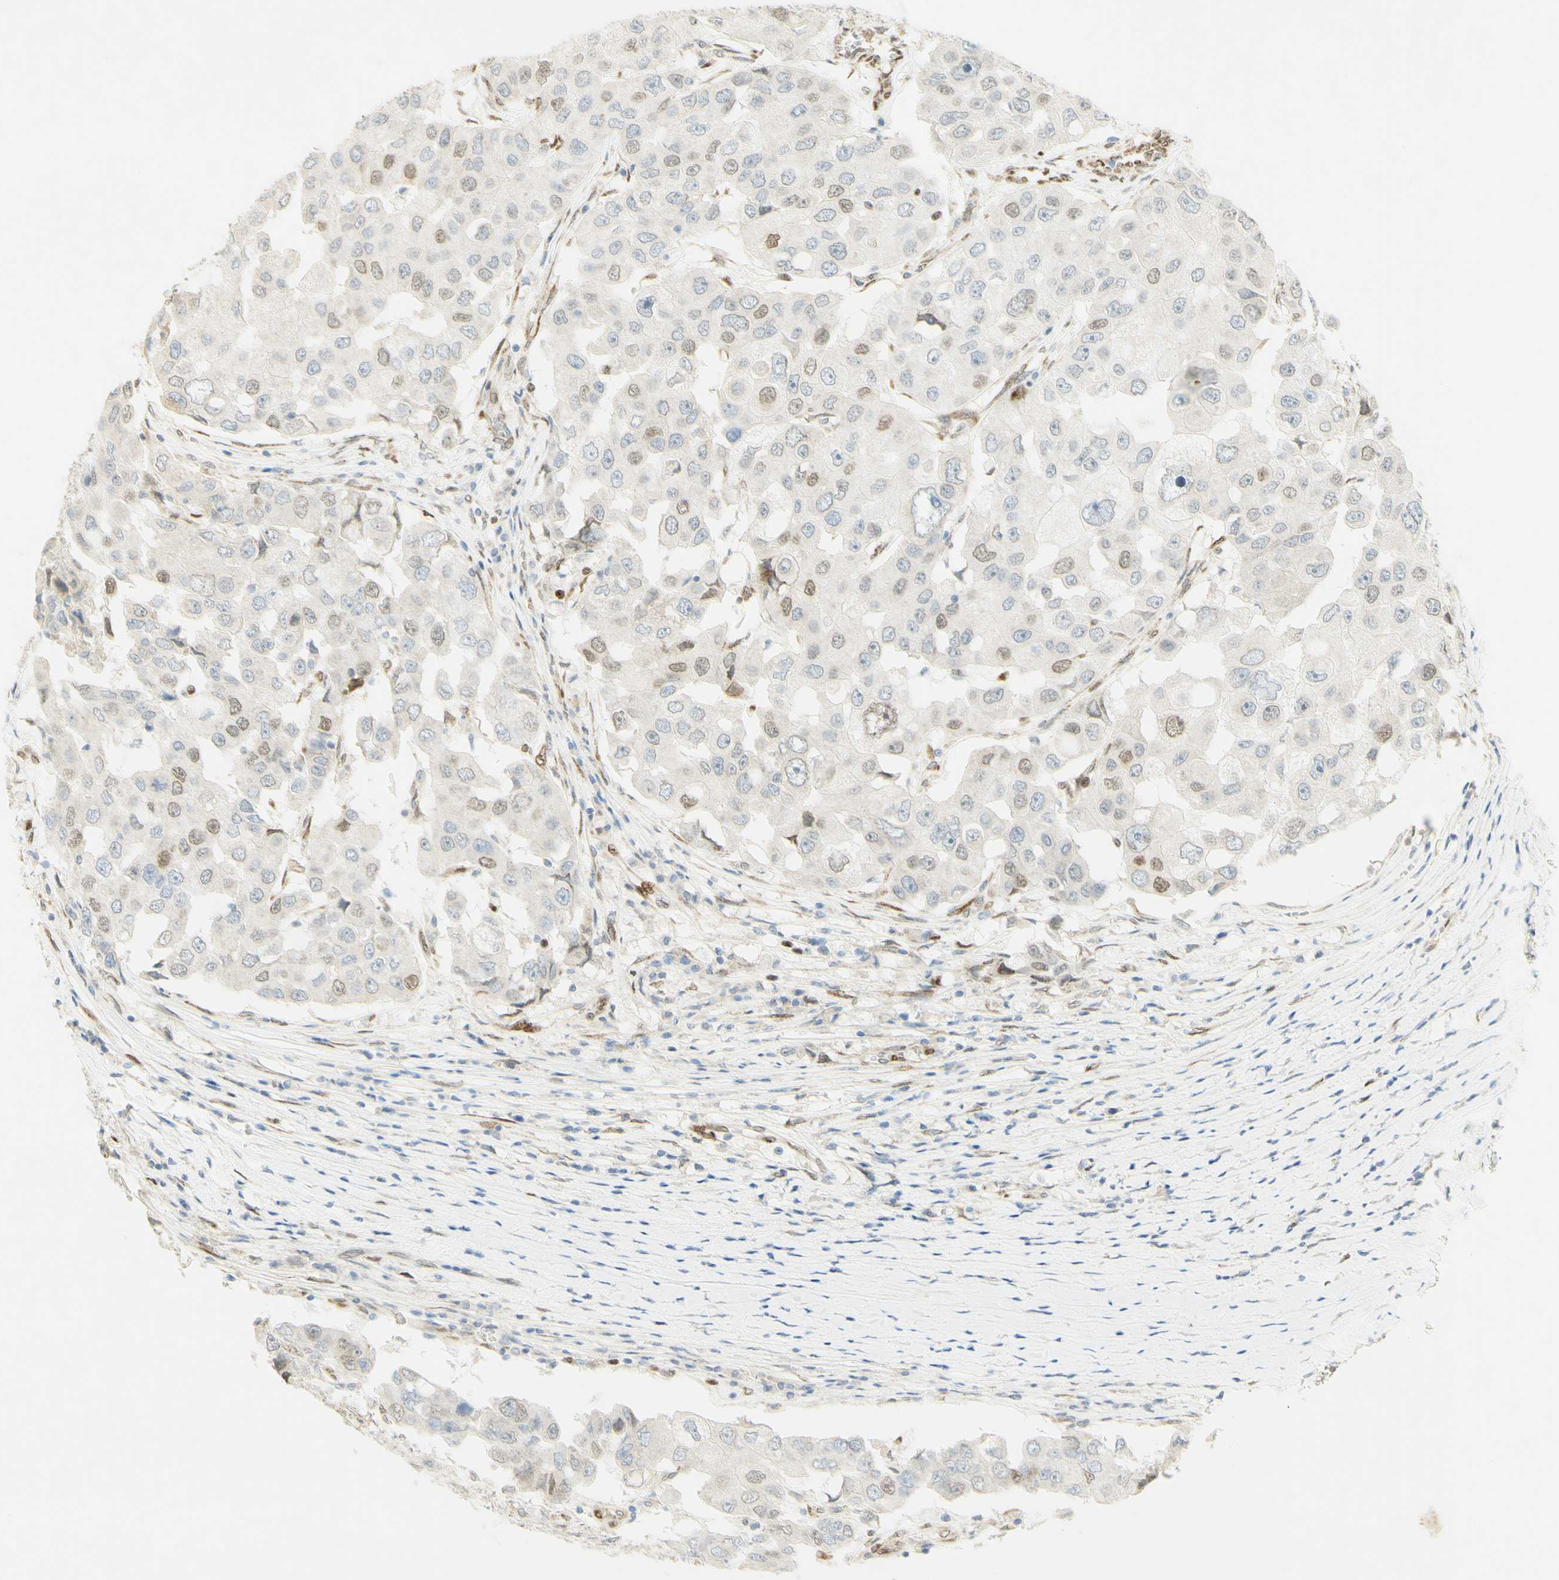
{"staining": {"intensity": "weak", "quantity": "25%-75%", "location": "nuclear"}, "tissue": "breast cancer", "cell_type": "Tumor cells", "image_type": "cancer", "snomed": [{"axis": "morphology", "description": "Duct carcinoma"}, {"axis": "topography", "description": "Breast"}], "caption": "Immunohistochemical staining of human invasive ductal carcinoma (breast) displays weak nuclear protein expression in about 25%-75% of tumor cells. (DAB (3,3'-diaminobenzidine) = brown stain, brightfield microscopy at high magnification).", "gene": "E2F1", "patient": {"sex": "female", "age": 27}}